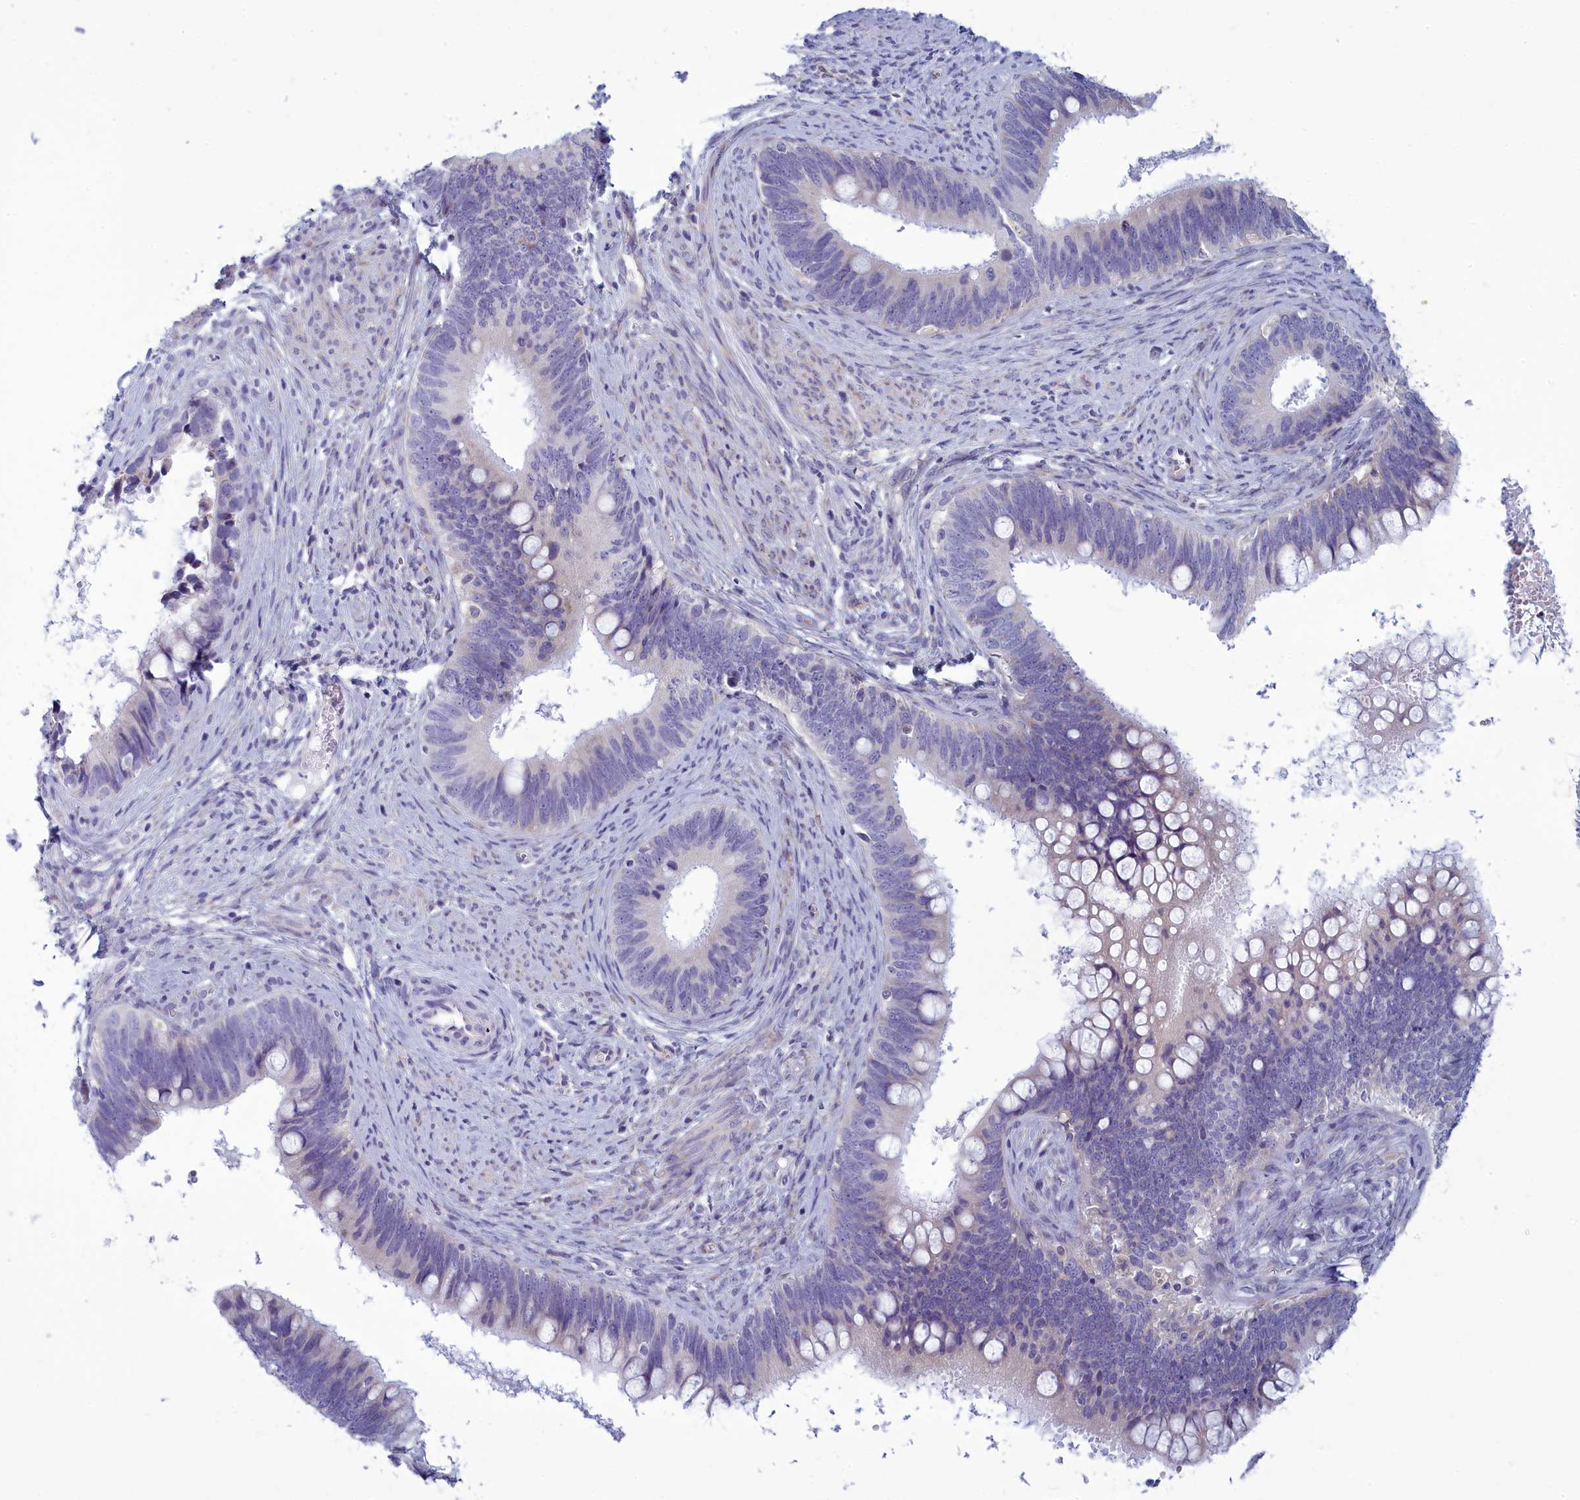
{"staining": {"intensity": "negative", "quantity": "none", "location": "none"}, "tissue": "cervical cancer", "cell_type": "Tumor cells", "image_type": "cancer", "snomed": [{"axis": "morphology", "description": "Adenocarcinoma, NOS"}, {"axis": "topography", "description": "Cervix"}], "caption": "High magnification brightfield microscopy of cervical cancer (adenocarcinoma) stained with DAB (brown) and counterstained with hematoxylin (blue): tumor cells show no significant positivity. (Immunohistochemistry, brightfield microscopy, high magnification).", "gene": "CENATAC", "patient": {"sex": "female", "age": 42}}